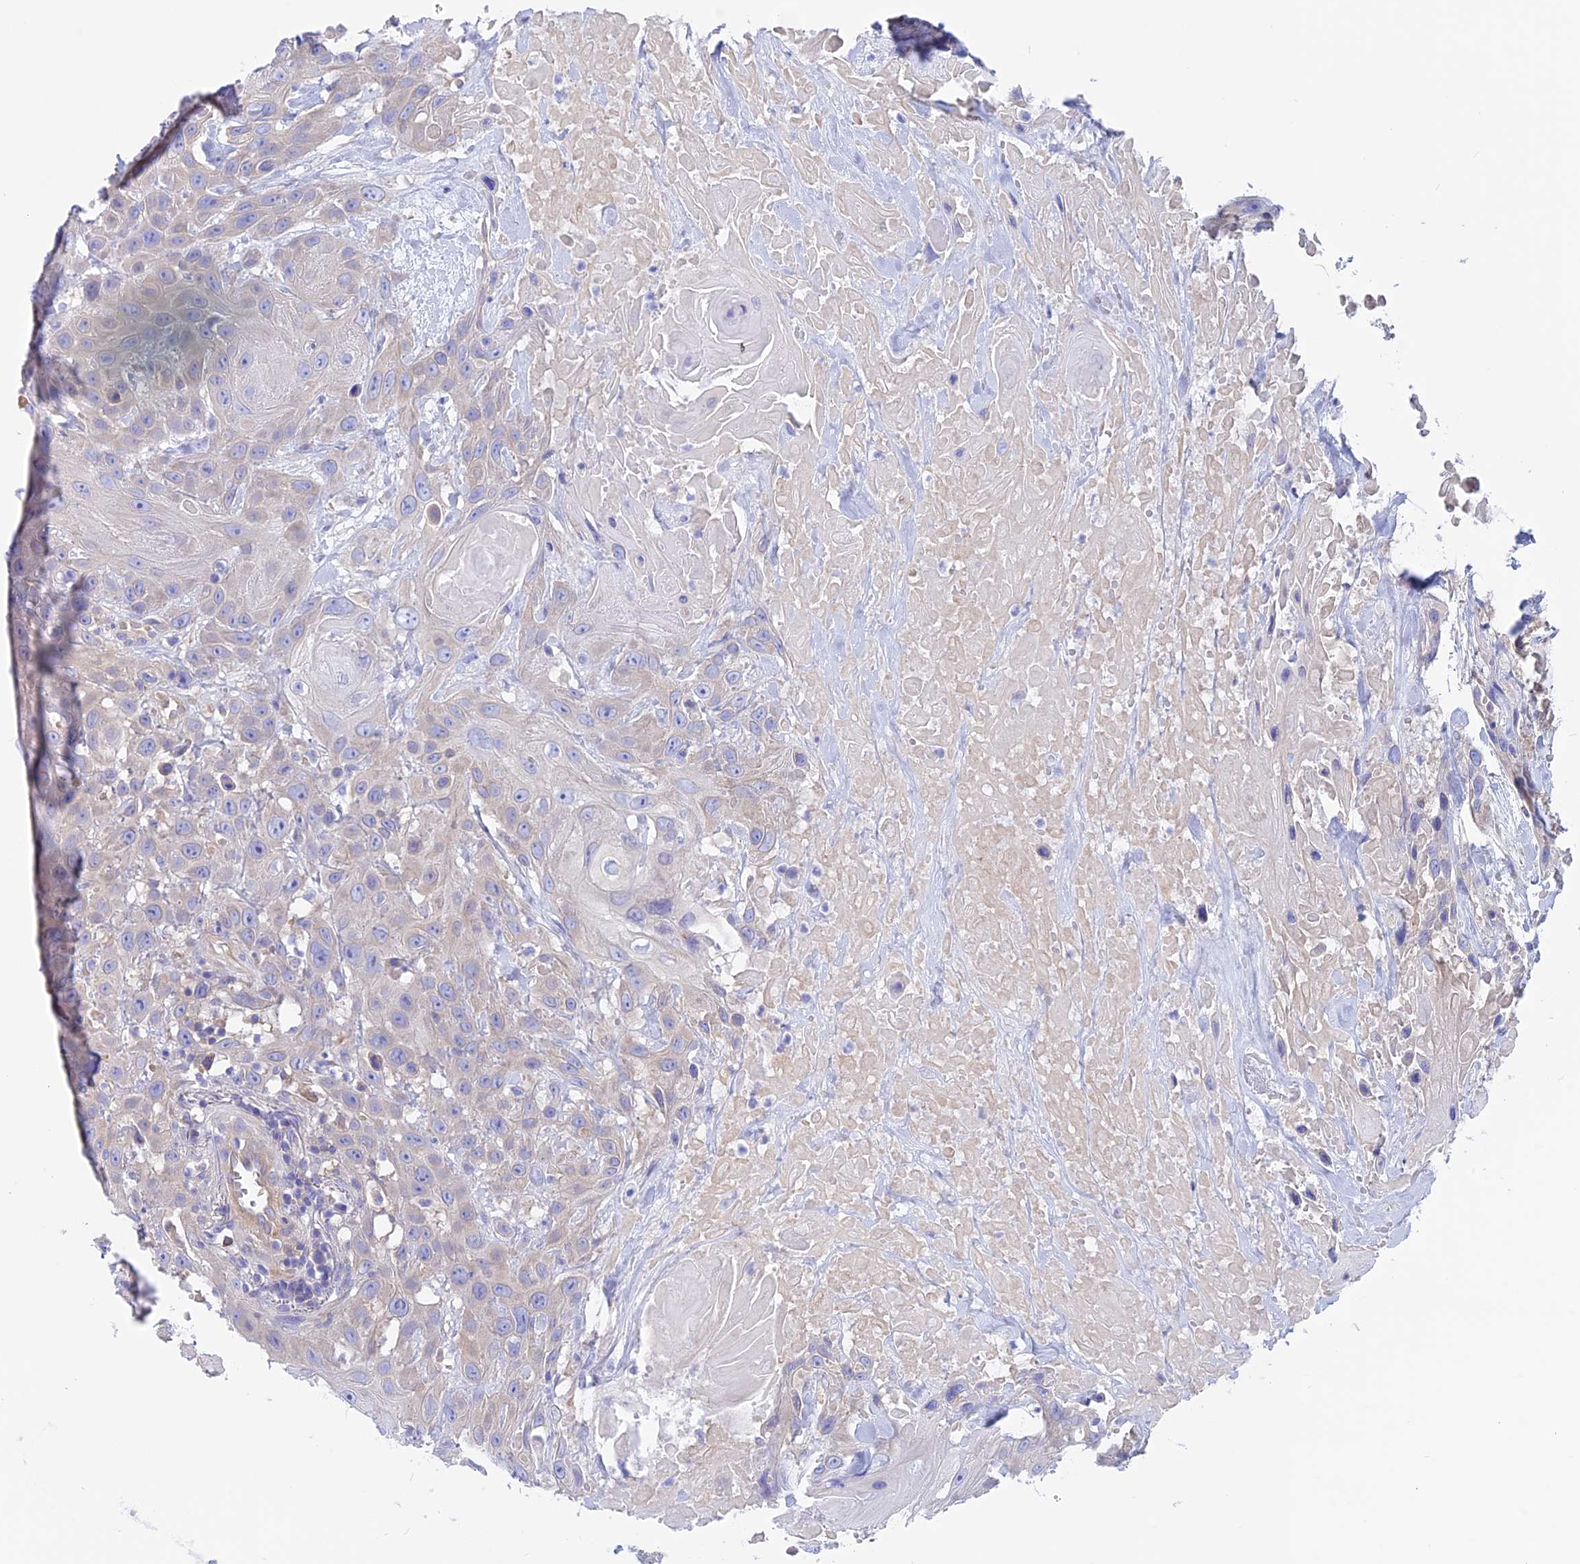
{"staining": {"intensity": "negative", "quantity": "none", "location": "none"}, "tissue": "head and neck cancer", "cell_type": "Tumor cells", "image_type": "cancer", "snomed": [{"axis": "morphology", "description": "Squamous cell carcinoma, NOS"}, {"axis": "topography", "description": "Head-Neck"}], "caption": "Tumor cells show no significant protein expression in head and neck squamous cell carcinoma.", "gene": "LZTFL1", "patient": {"sex": "male", "age": 81}}